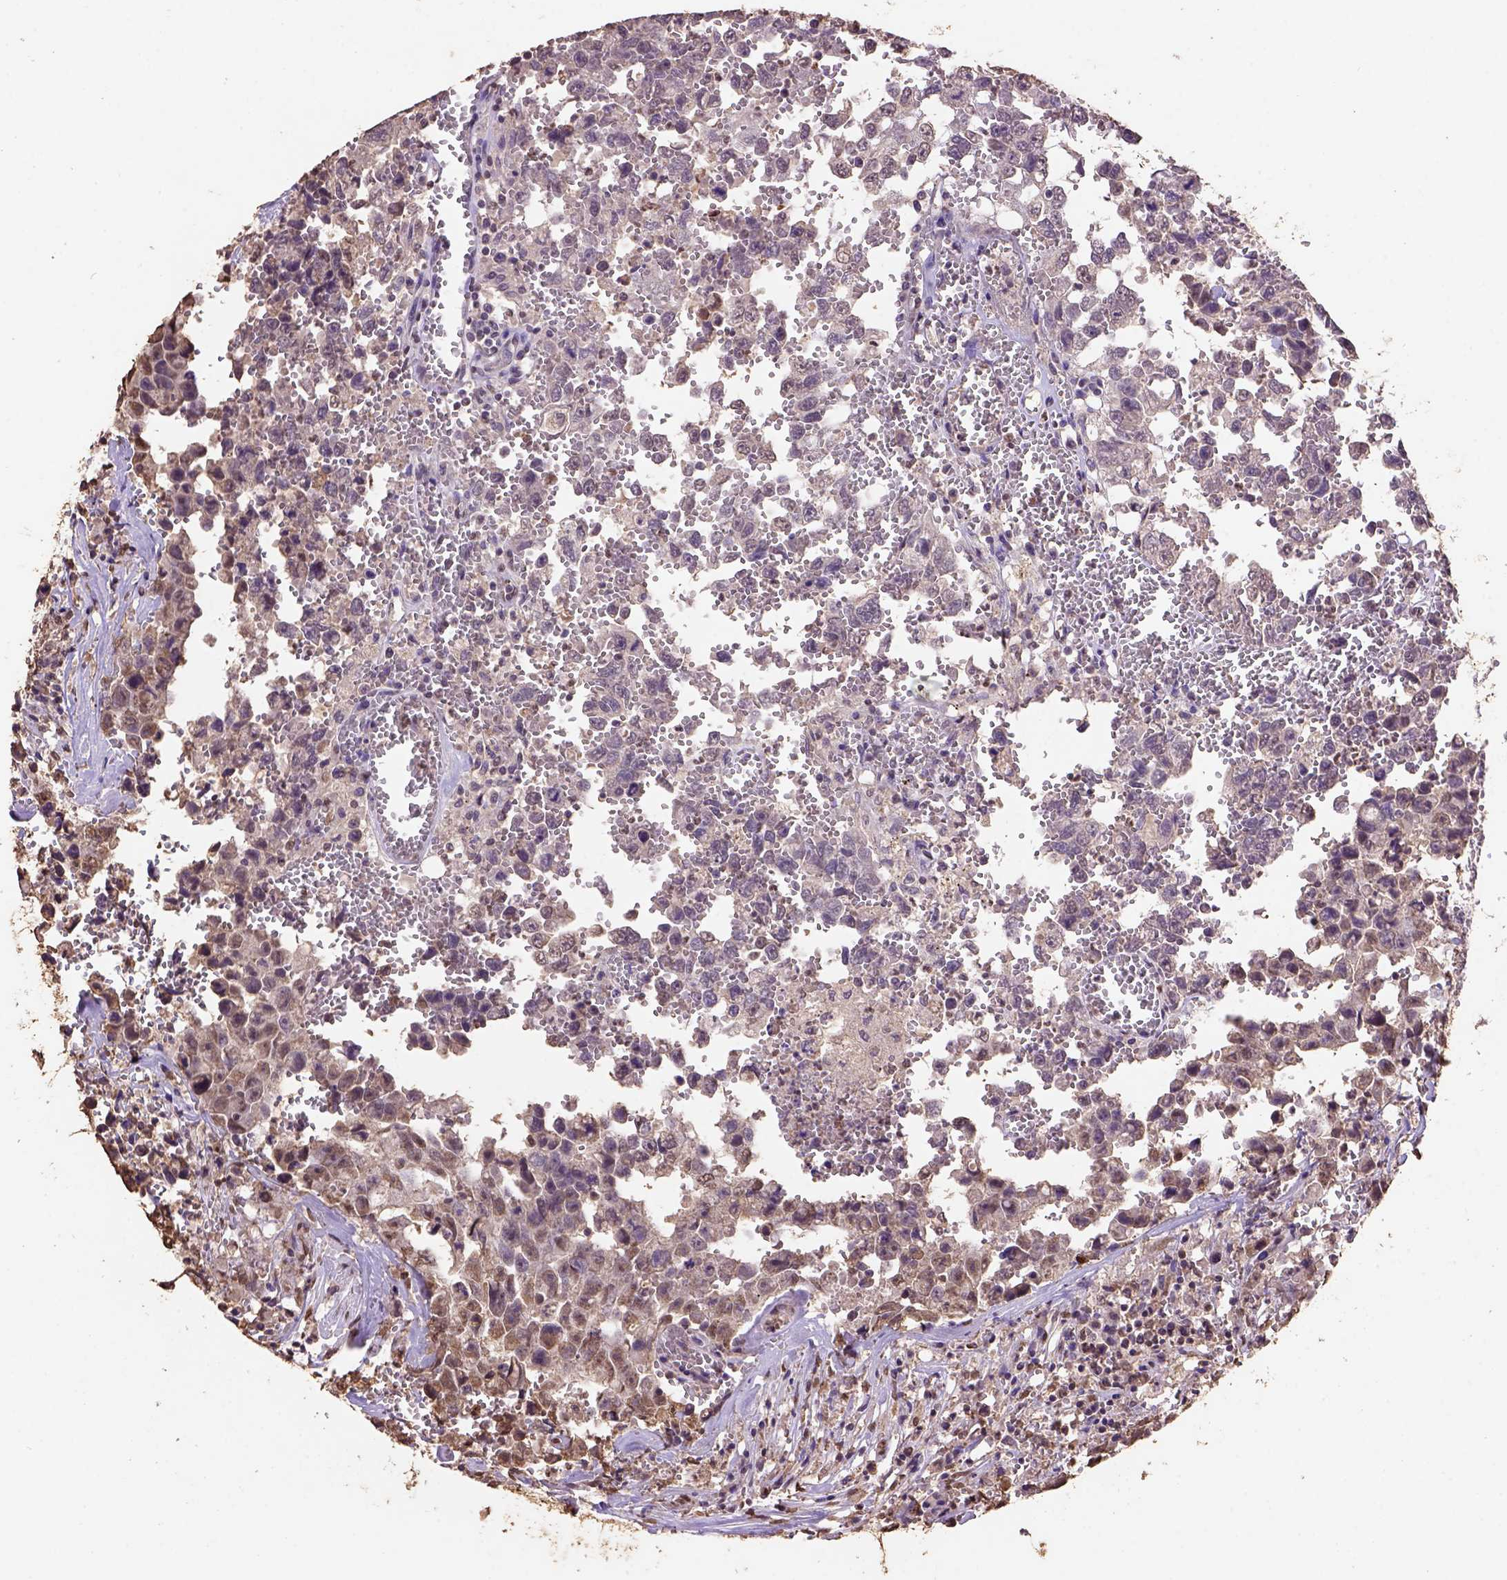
{"staining": {"intensity": "moderate", "quantity": "<25%", "location": "cytoplasmic/membranous"}, "tissue": "testis cancer", "cell_type": "Tumor cells", "image_type": "cancer", "snomed": [{"axis": "morphology", "description": "Carcinoma, Embryonal, NOS"}, {"axis": "topography", "description": "Testis"}], "caption": "IHC staining of testis cancer (embryonal carcinoma), which displays low levels of moderate cytoplasmic/membranous staining in approximately <25% of tumor cells indicating moderate cytoplasmic/membranous protein positivity. The staining was performed using DAB (3,3'-diaminobenzidine) (brown) for protein detection and nuclei were counterstained in hematoxylin (blue).", "gene": "CSTF2T", "patient": {"sex": "male", "age": 36}}